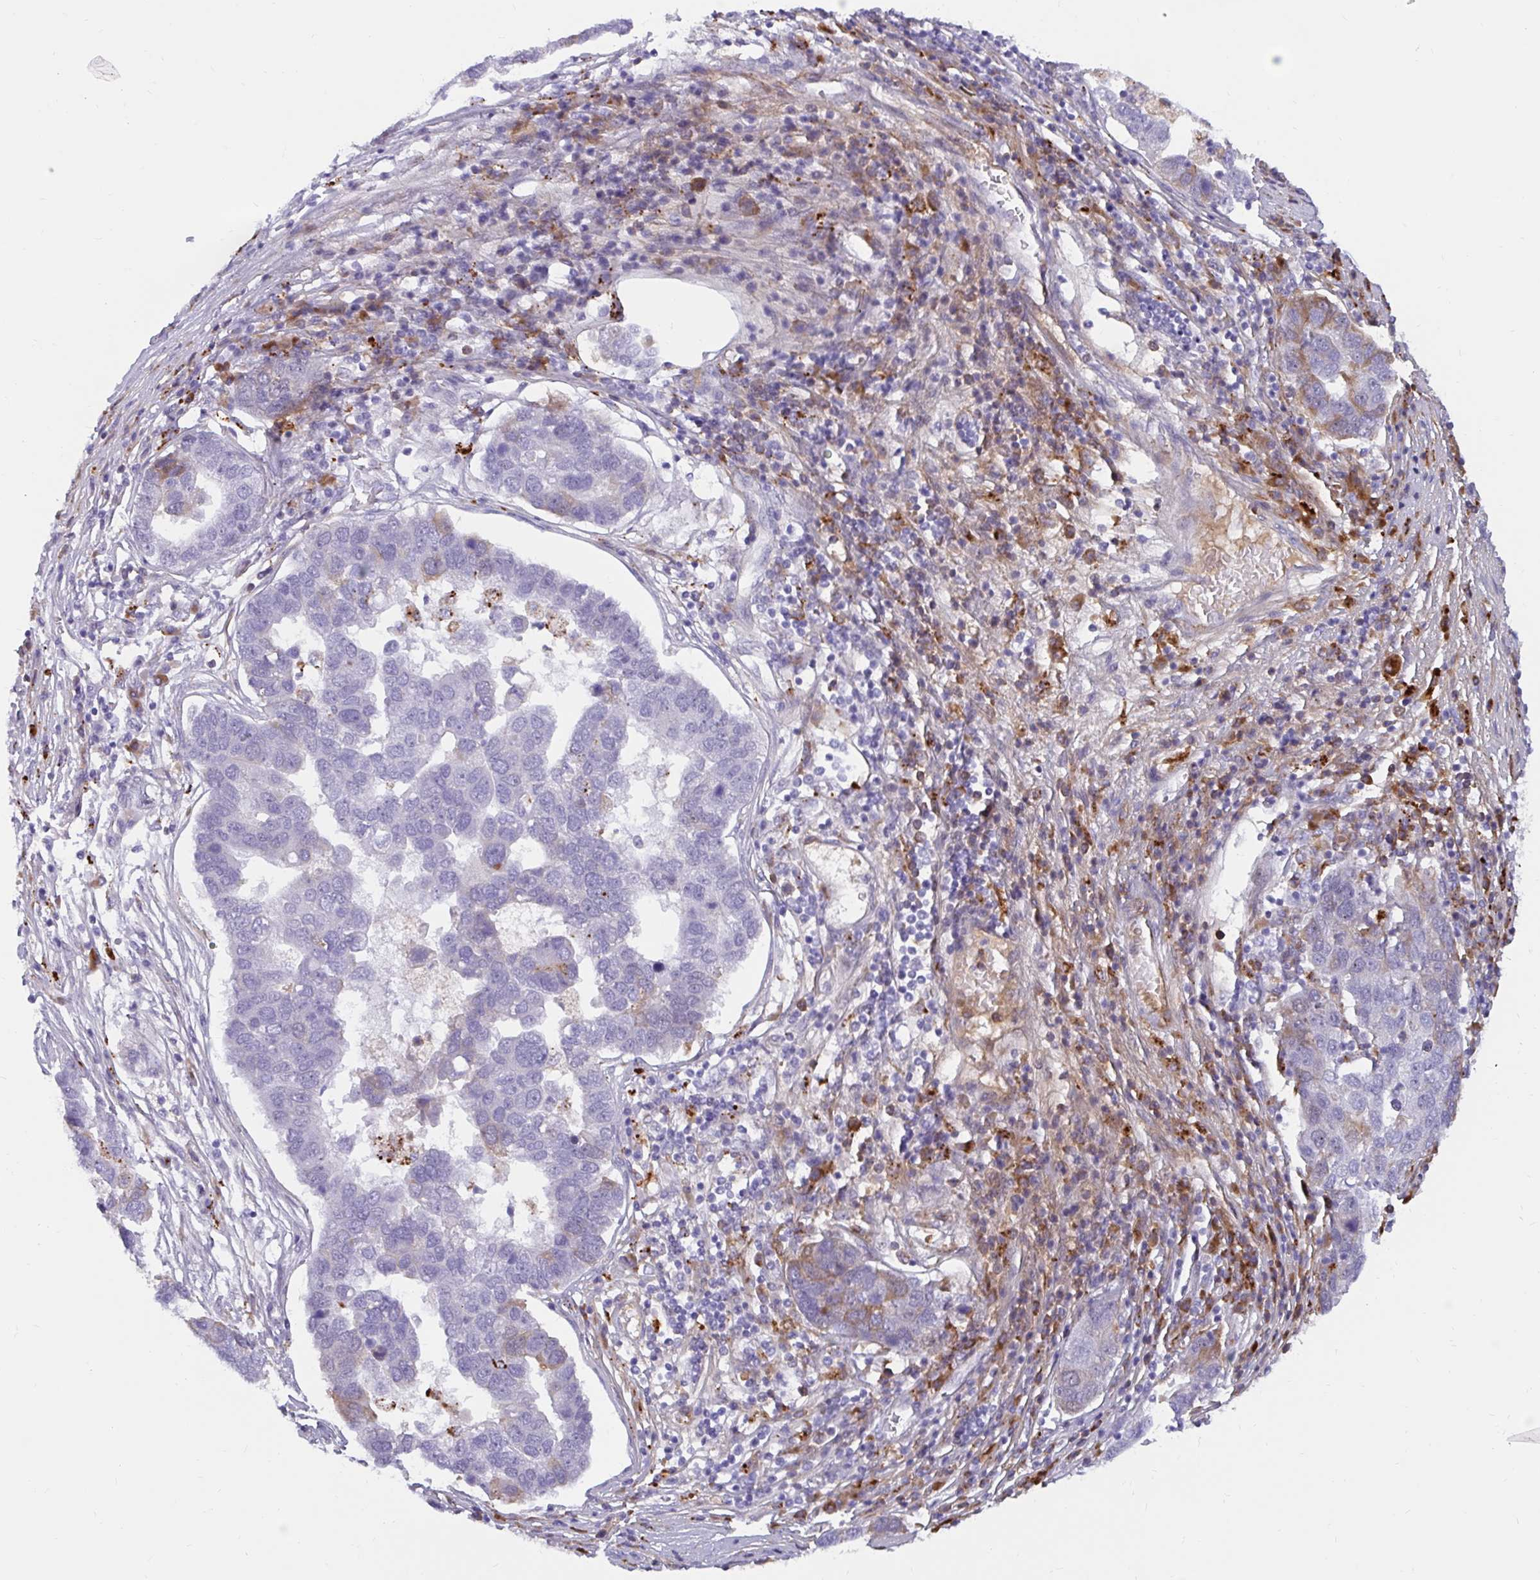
{"staining": {"intensity": "weak", "quantity": "<25%", "location": "cytoplasmic/membranous"}, "tissue": "pancreatic cancer", "cell_type": "Tumor cells", "image_type": "cancer", "snomed": [{"axis": "morphology", "description": "Adenocarcinoma, NOS"}, {"axis": "topography", "description": "Pancreas"}], "caption": "The histopathology image exhibits no significant expression in tumor cells of adenocarcinoma (pancreatic).", "gene": "FAM219B", "patient": {"sex": "female", "age": 61}}